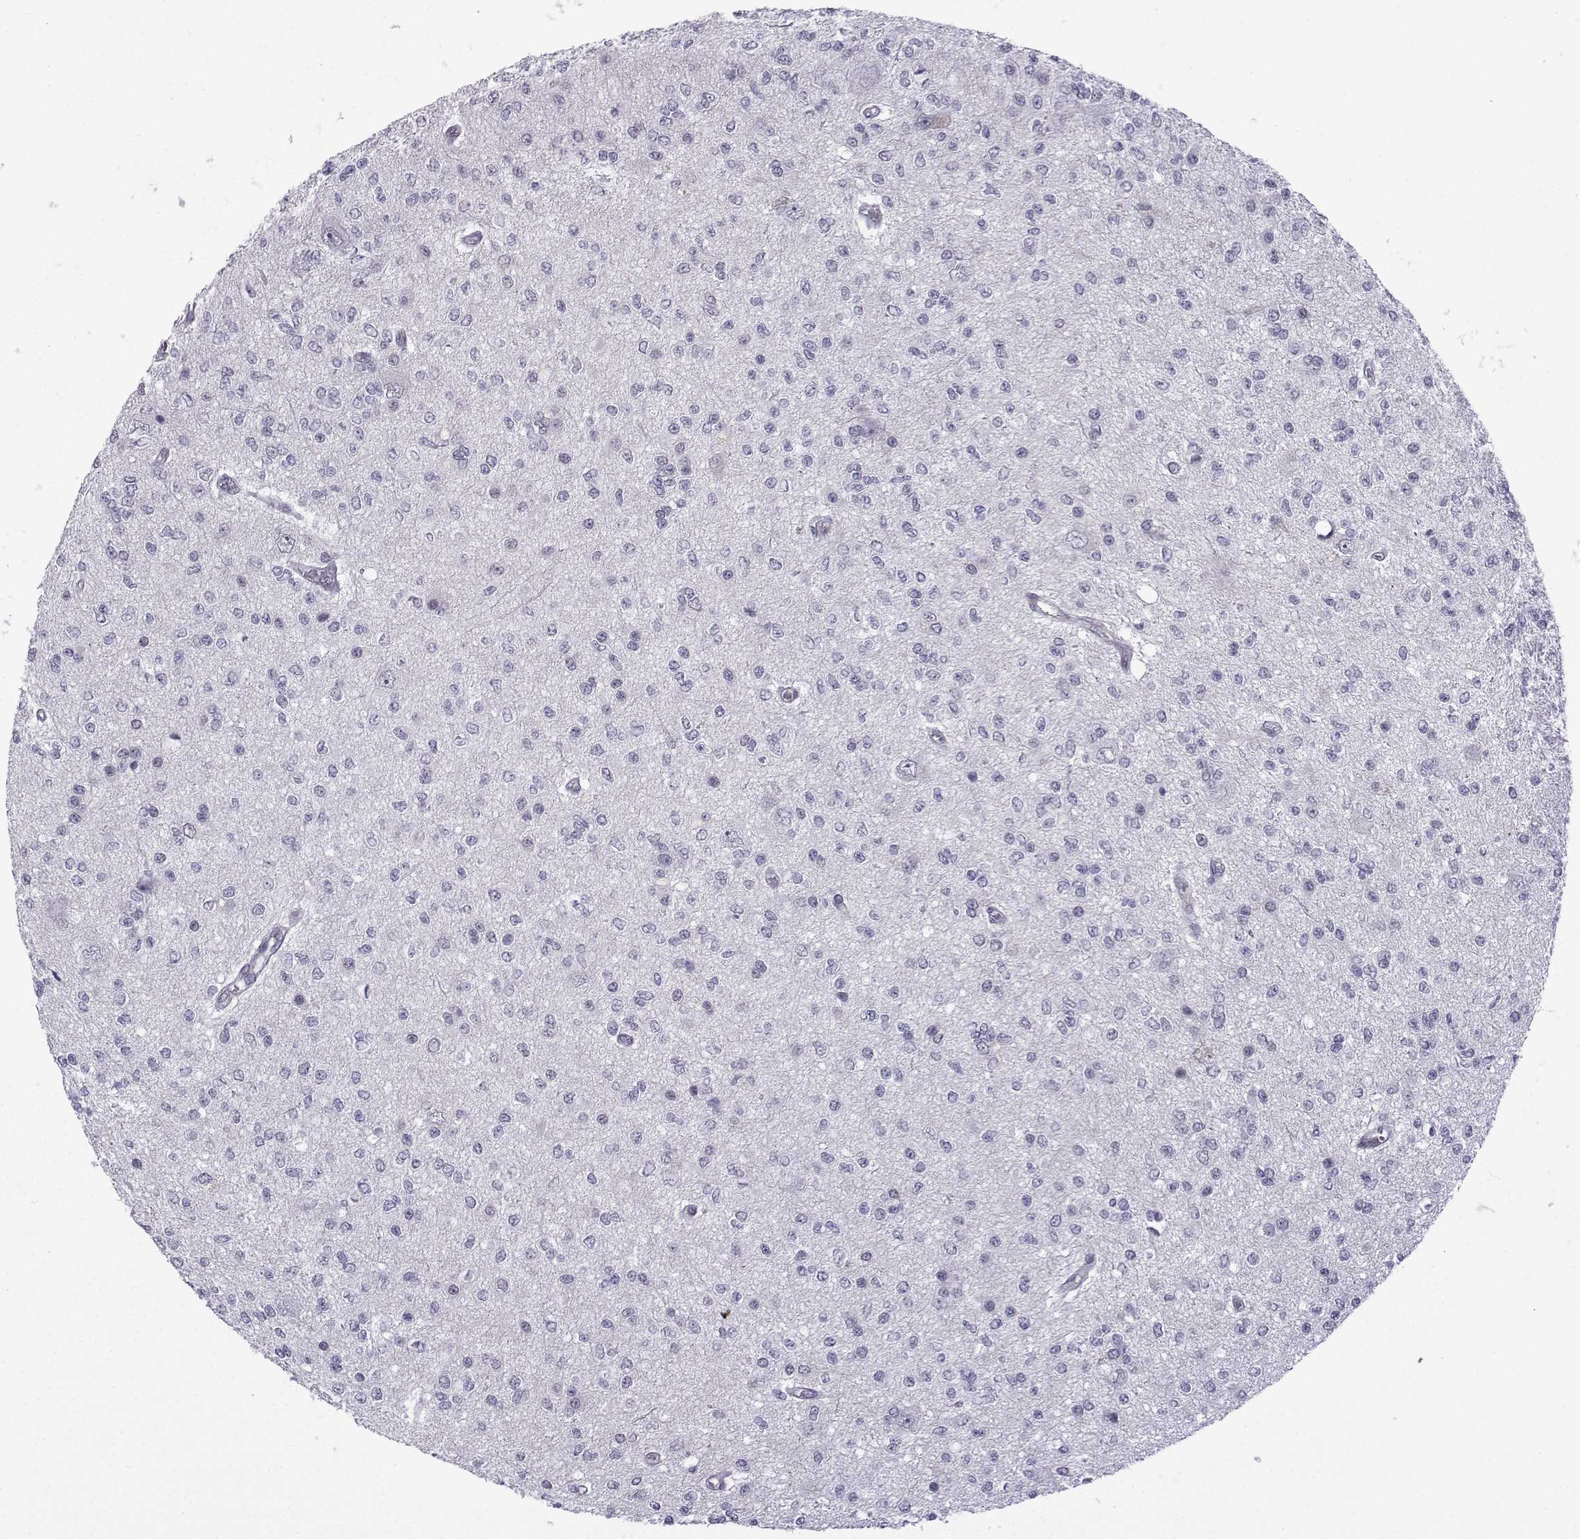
{"staining": {"intensity": "moderate", "quantity": "<25%", "location": "nuclear"}, "tissue": "glioma", "cell_type": "Tumor cells", "image_type": "cancer", "snomed": [{"axis": "morphology", "description": "Glioma, malignant, Low grade"}, {"axis": "topography", "description": "Brain"}], "caption": "Malignant glioma (low-grade) was stained to show a protein in brown. There is low levels of moderate nuclear staining in about <25% of tumor cells. The staining is performed using DAB brown chromogen to label protein expression. The nuclei are counter-stained blue using hematoxylin.", "gene": "INCENP", "patient": {"sex": "male", "age": 67}}